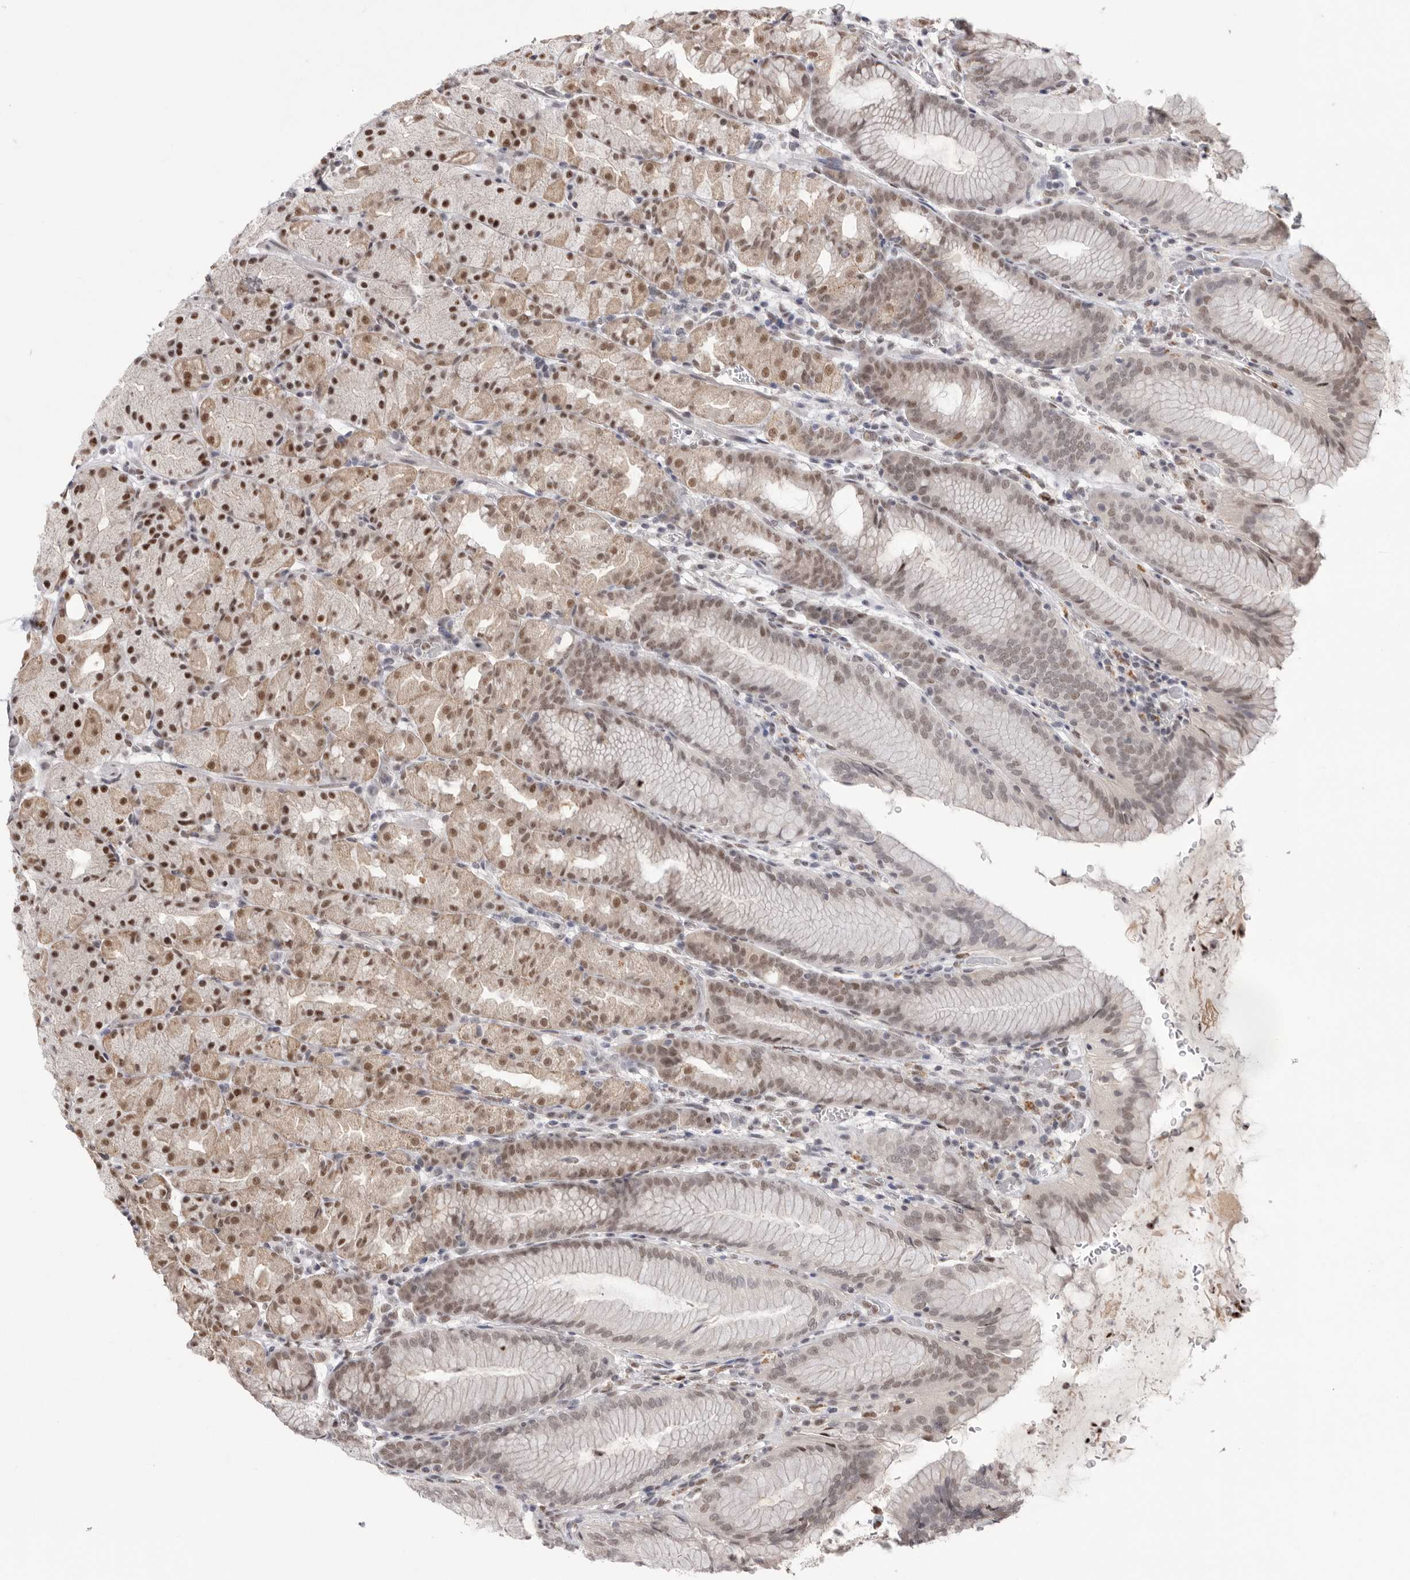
{"staining": {"intensity": "moderate", "quantity": ">75%", "location": "nuclear"}, "tissue": "stomach", "cell_type": "Glandular cells", "image_type": "normal", "snomed": [{"axis": "morphology", "description": "Normal tissue, NOS"}, {"axis": "topography", "description": "Stomach, upper"}], "caption": "Unremarkable stomach demonstrates moderate nuclear expression in approximately >75% of glandular cells, visualized by immunohistochemistry.", "gene": "BCLAF3", "patient": {"sex": "male", "age": 48}}